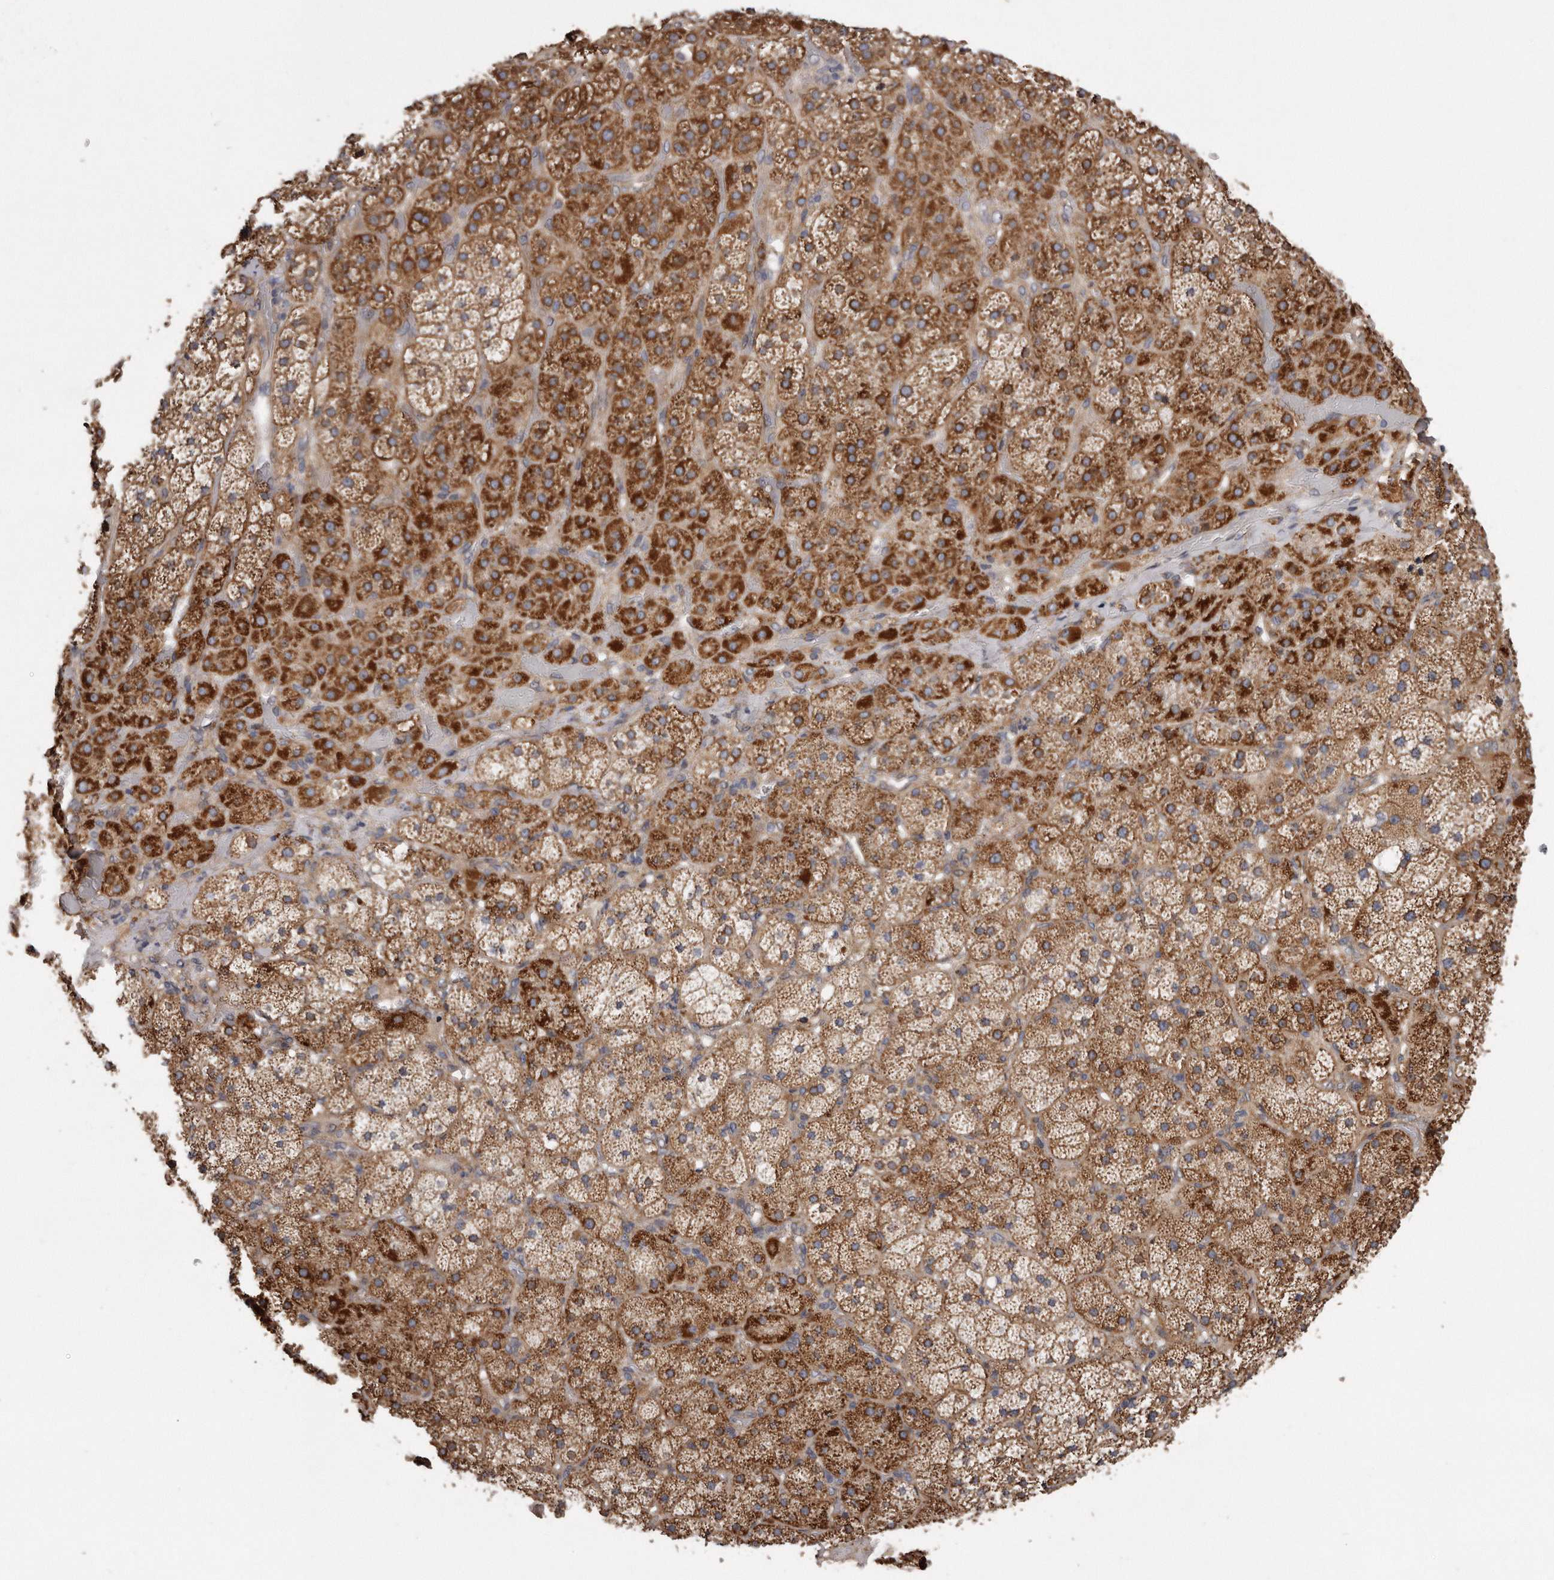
{"staining": {"intensity": "strong", "quantity": "25%-75%", "location": "cytoplasmic/membranous"}, "tissue": "adrenal gland", "cell_type": "Glandular cells", "image_type": "normal", "snomed": [{"axis": "morphology", "description": "Normal tissue, NOS"}, {"axis": "topography", "description": "Adrenal gland"}], "caption": "This image reveals immunohistochemistry (IHC) staining of unremarkable adrenal gland, with high strong cytoplasmic/membranous staining in approximately 25%-75% of glandular cells.", "gene": "ARMCX1", "patient": {"sex": "male", "age": 57}}